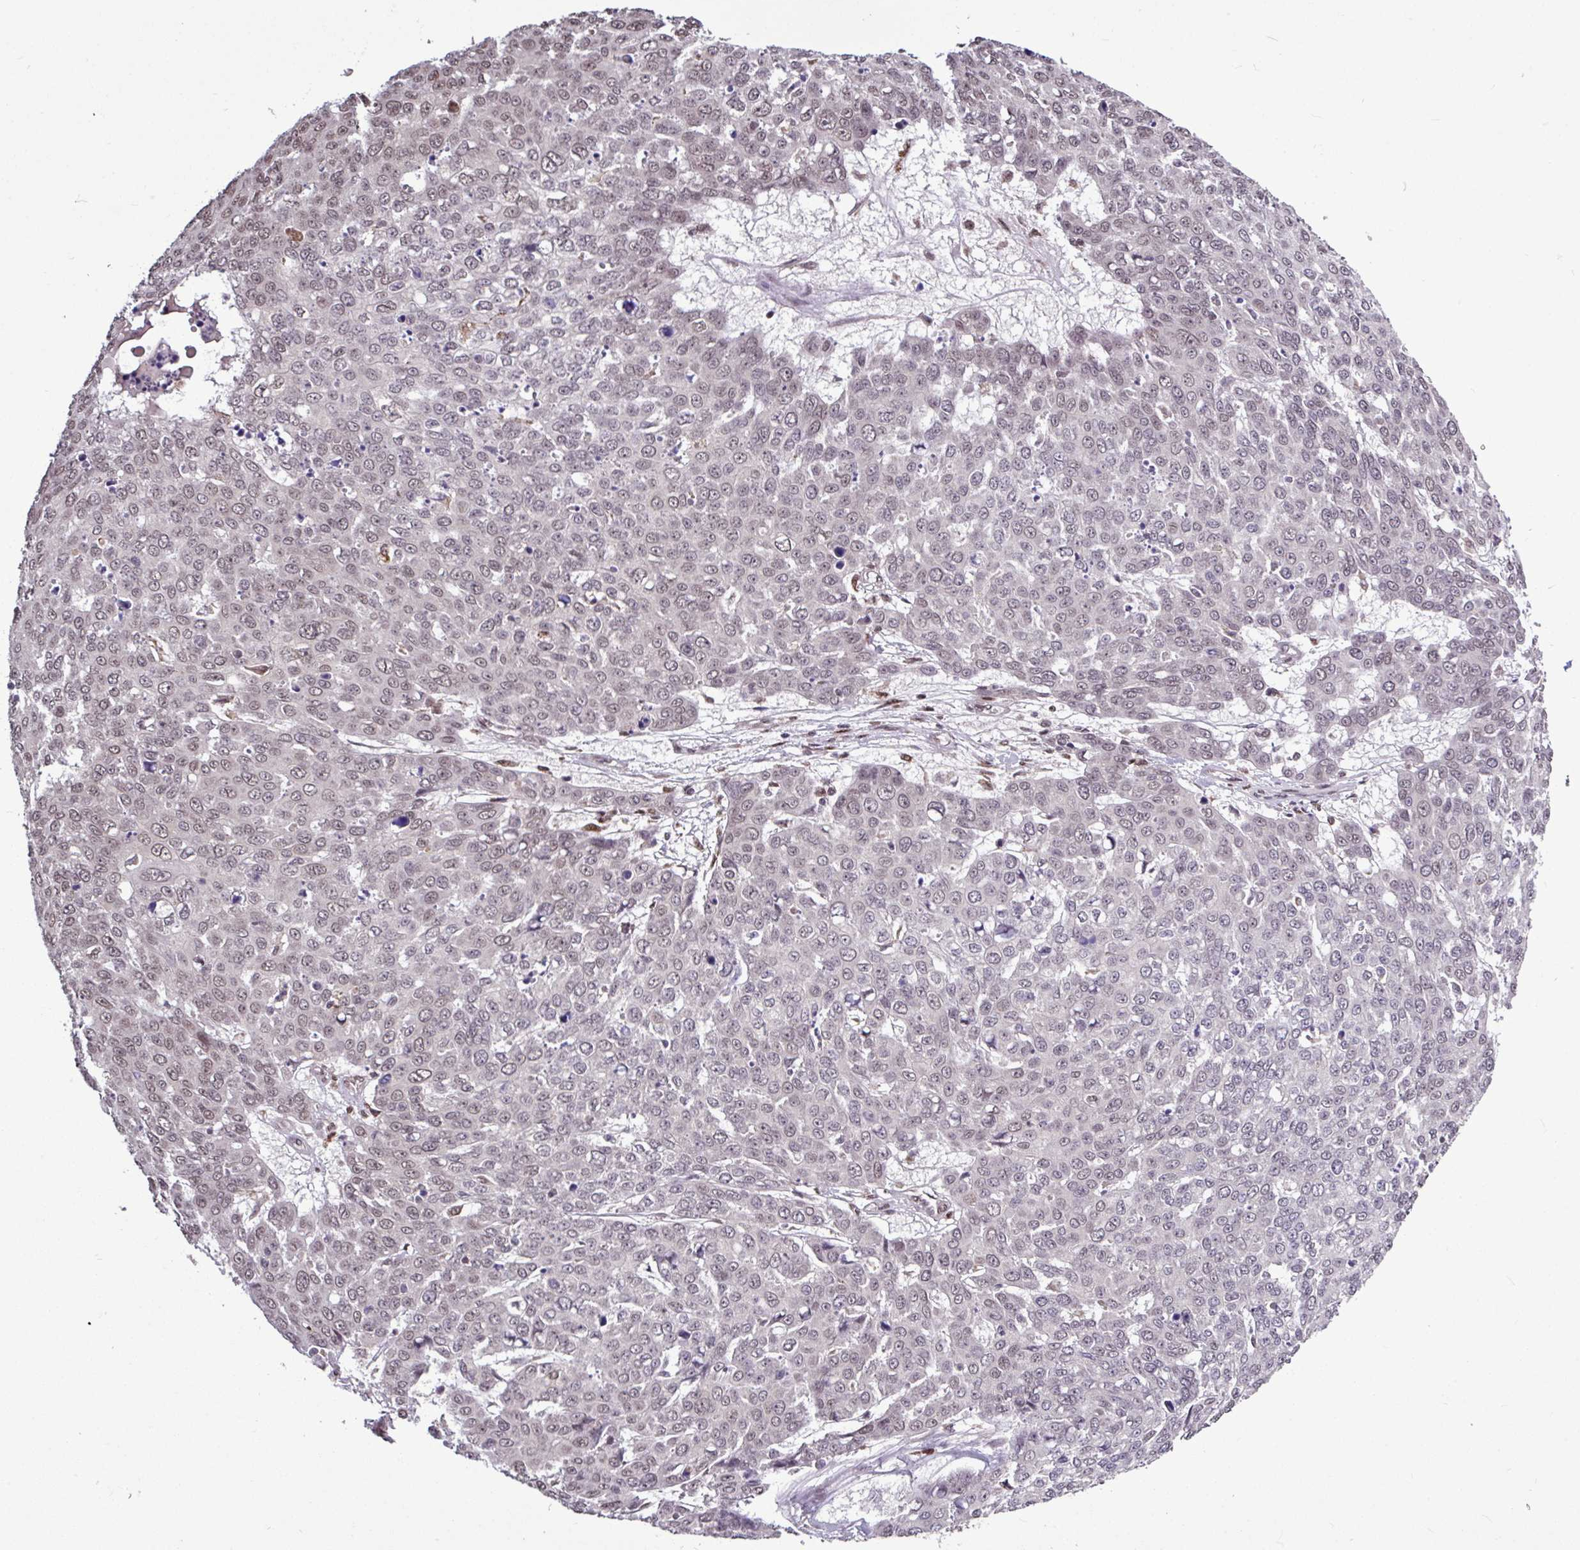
{"staining": {"intensity": "moderate", "quantity": "25%-75%", "location": "nuclear"}, "tissue": "skin cancer", "cell_type": "Tumor cells", "image_type": "cancer", "snomed": [{"axis": "morphology", "description": "Squamous cell carcinoma, NOS"}, {"axis": "topography", "description": "Skin"}], "caption": "Immunohistochemical staining of human skin cancer (squamous cell carcinoma) reveals medium levels of moderate nuclear positivity in approximately 25%-75% of tumor cells. (brown staining indicates protein expression, while blue staining denotes nuclei).", "gene": "SKIC2", "patient": {"sex": "male", "age": 71}}